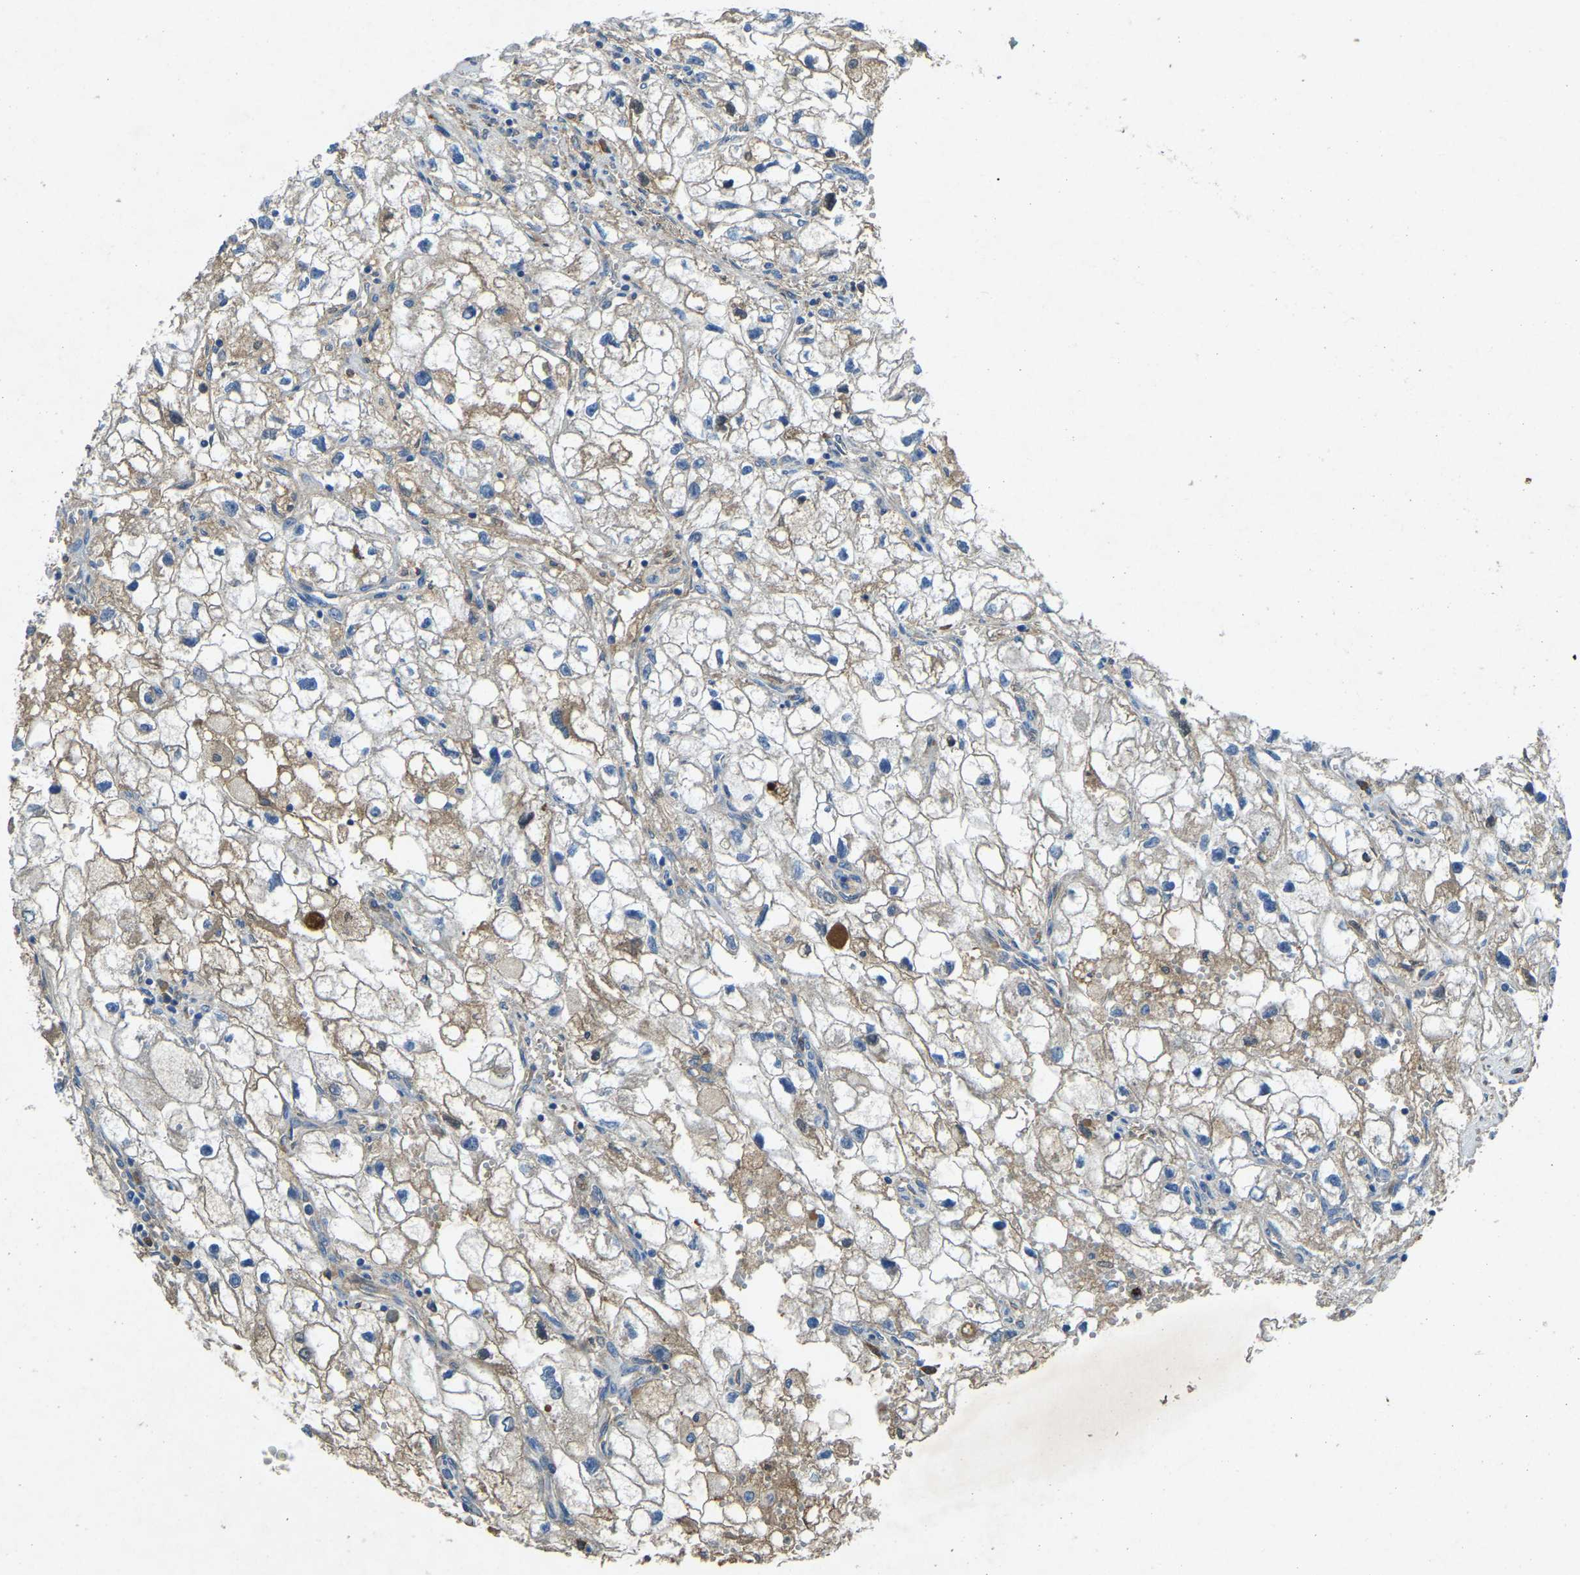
{"staining": {"intensity": "moderate", "quantity": "25%-75%", "location": "cytoplasmic/membranous"}, "tissue": "renal cancer", "cell_type": "Tumor cells", "image_type": "cancer", "snomed": [{"axis": "morphology", "description": "Adenocarcinoma, NOS"}, {"axis": "topography", "description": "Kidney"}], "caption": "High-magnification brightfield microscopy of adenocarcinoma (renal) stained with DAB (brown) and counterstained with hematoxylin (blue). tumor cells exhibit moderate cytoplasmic/membranous staining is identified in approximately25%-75% of cells.", "gene": "ATP8B1", "patient": {"sex": "female", "age": 70}}